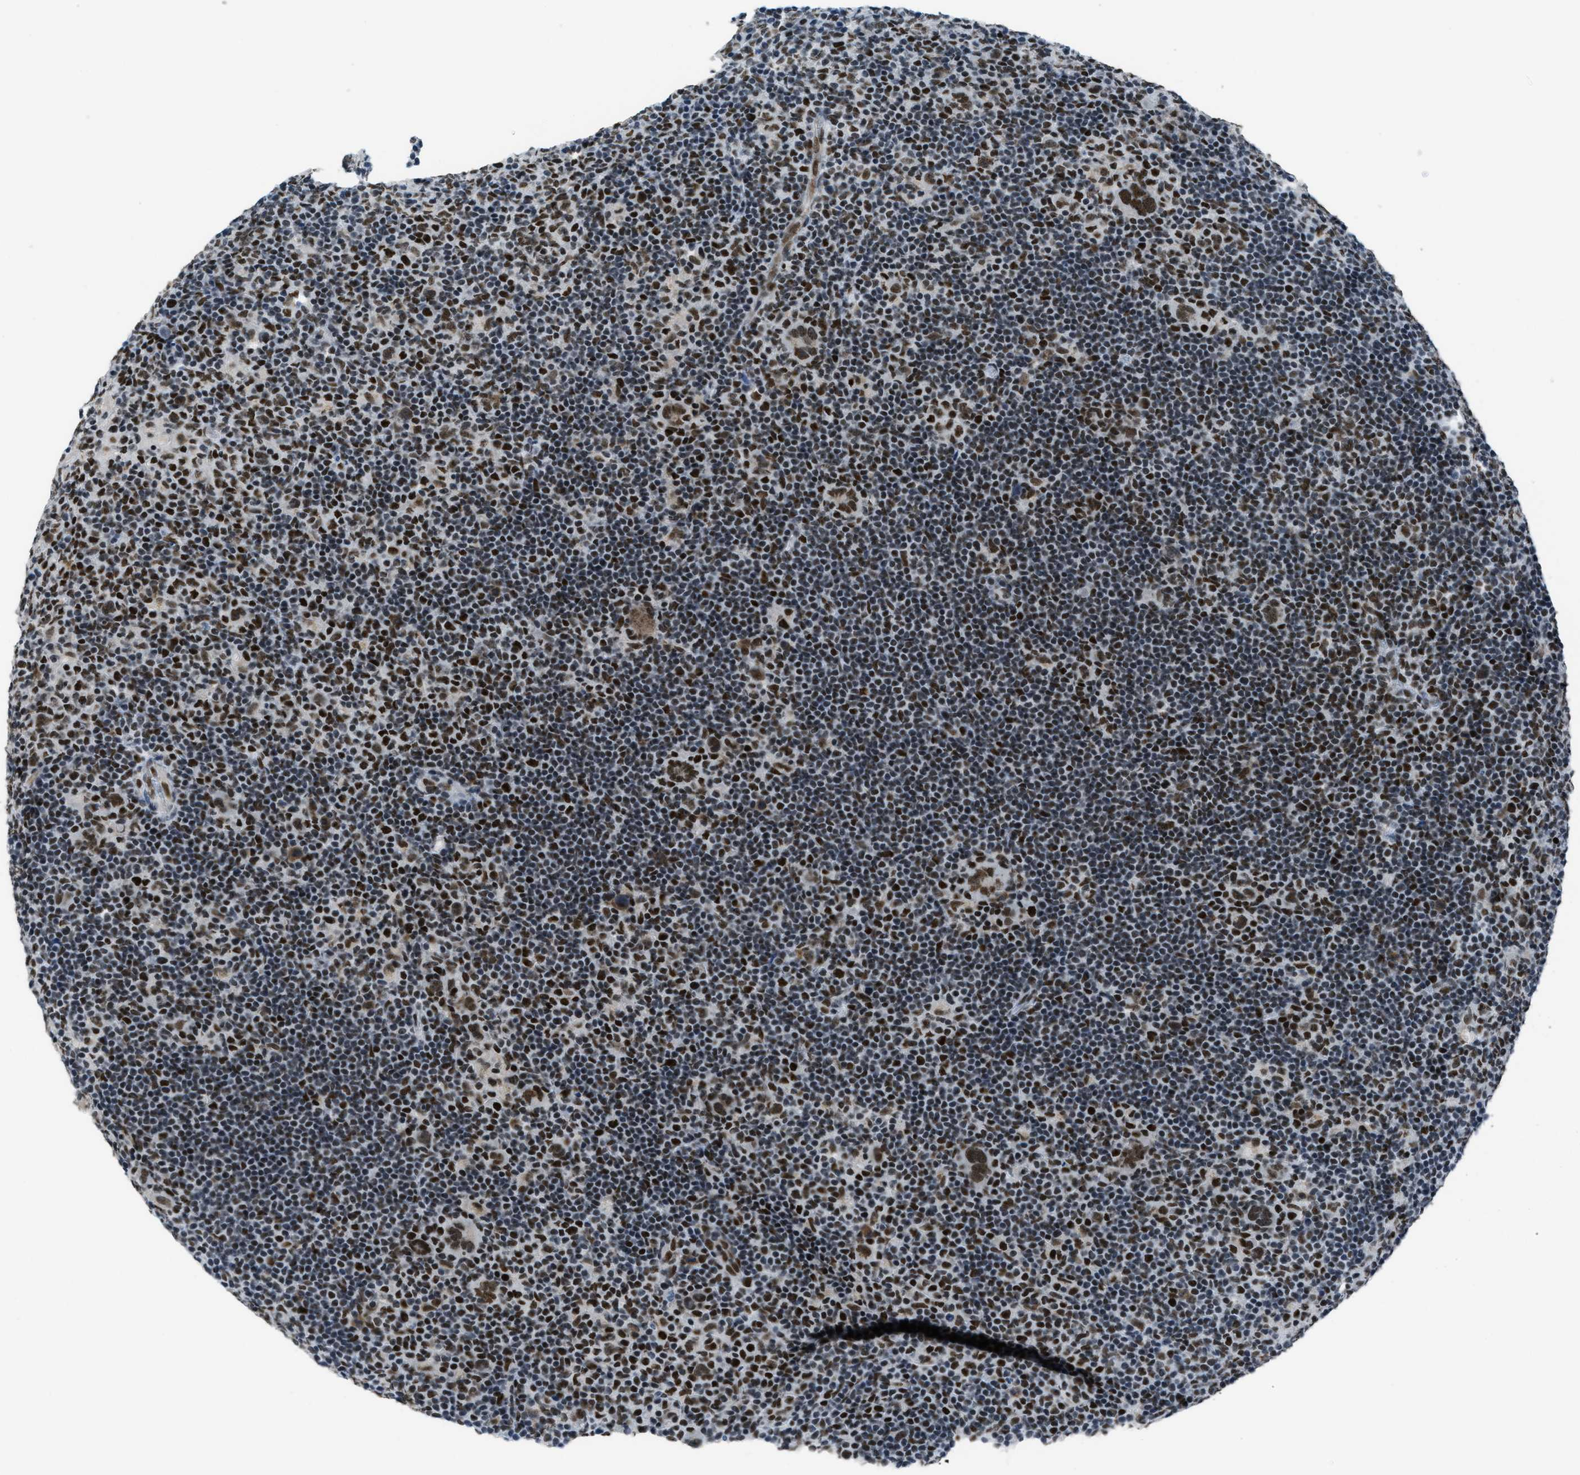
{"staining": {"intensity": "strong", "quantity": ">75%", "location": "cytoplasmic/membranous,nuclear"}, "tissue": "lymphoma", "cell_type": "Tumor cells", "image_type": "cancer", "snomed": [{"axis": "morphology", "description": "Hodgkin's disease, NOS"}, {"axis": "topography", "description": "Lymph node"}], "caption": "Immunohistochemistry (IHC) of lymphoma demonstrates high levels of strong cytoplasmic/membranous and nuclear staining in about >75% of tumor cells.", "gene": "GATAD2B", "patient": {"sex": "female", "age": 57}}